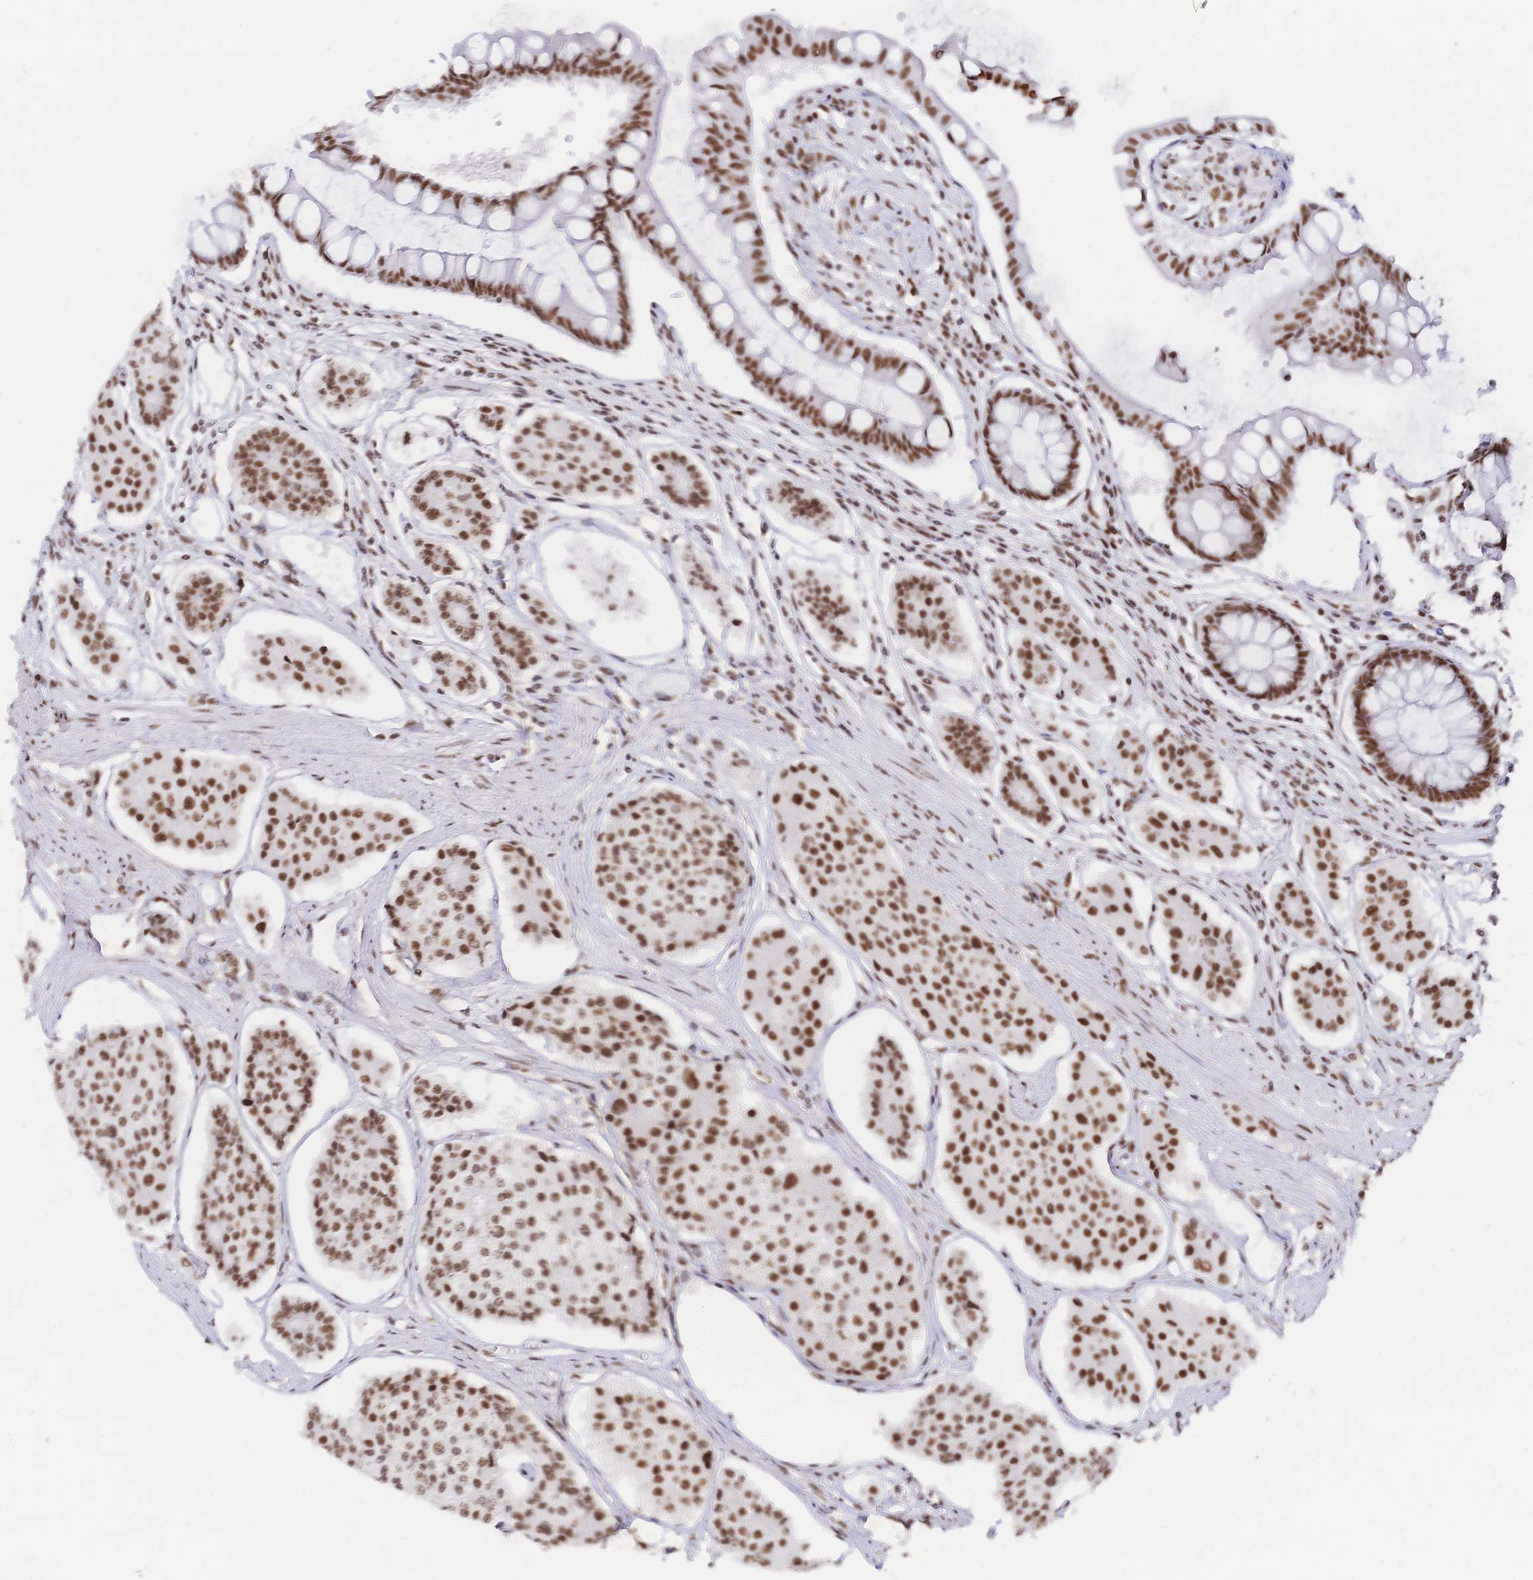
{"staining": {"intensity": "moderate", "quantity": ">75%", "location": "nuclear"}, "tissue": "carcinoid", "cell_type": "Tumor cells", "image_type": "cancer", "snomed": [{"axis": "morphology", "description": "Carcinoid, malignant, NOS"}, {"axis": "topography", "description": "Small intestine"}], "caption": "The immunohistochemical stain labels moderate nuclear positivity in tumor cells of carcinoid tissue.", "gene": "SRSF1", "patient": {"sex": "female", "age": 65}}